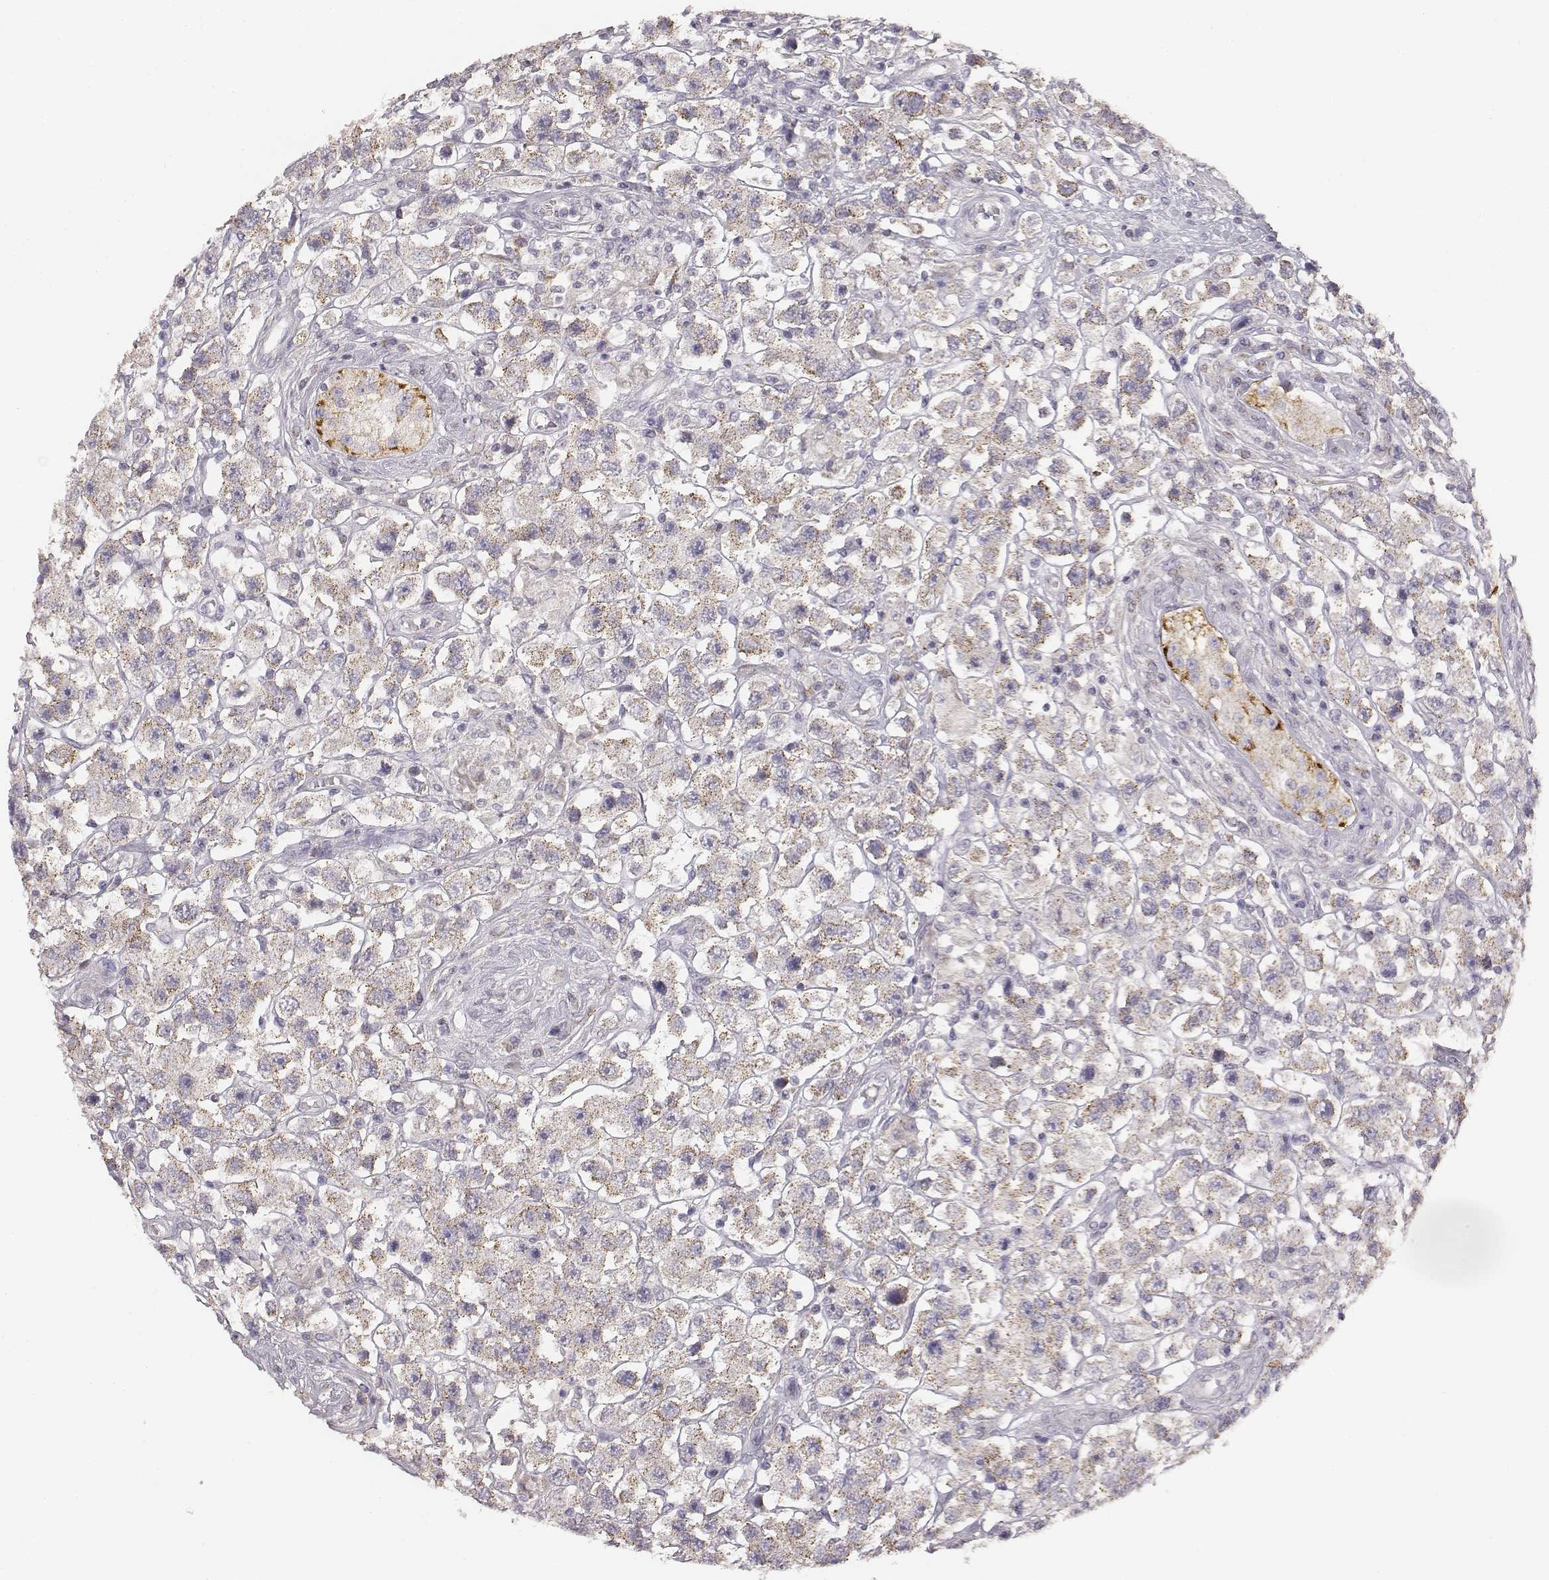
{"staining": {"intensity": "moderate", "quantity": "25%-75%", "location": "cytoplasmic/membranous"}, "tissue": "testis cancer", "cell_type": "Tumor cells", "image_type": "cancer", "snomed": [{"axis": "morphology", "description": "Seminoma, NOS"}, {"axis": "topography", "description": "Testis"}], "caption": "IHC (DAB) staining of human testis cancer displays moderate cytoplasmic/membranous protein positivity in about 25%-75% of tumor cells. (Stains: DAB in brown, nuclei in blue, Microscopy: brightfield microscopy at high magnification).", "gene": "ABCD3", "patient": {"sex": "male", "age": 45}}